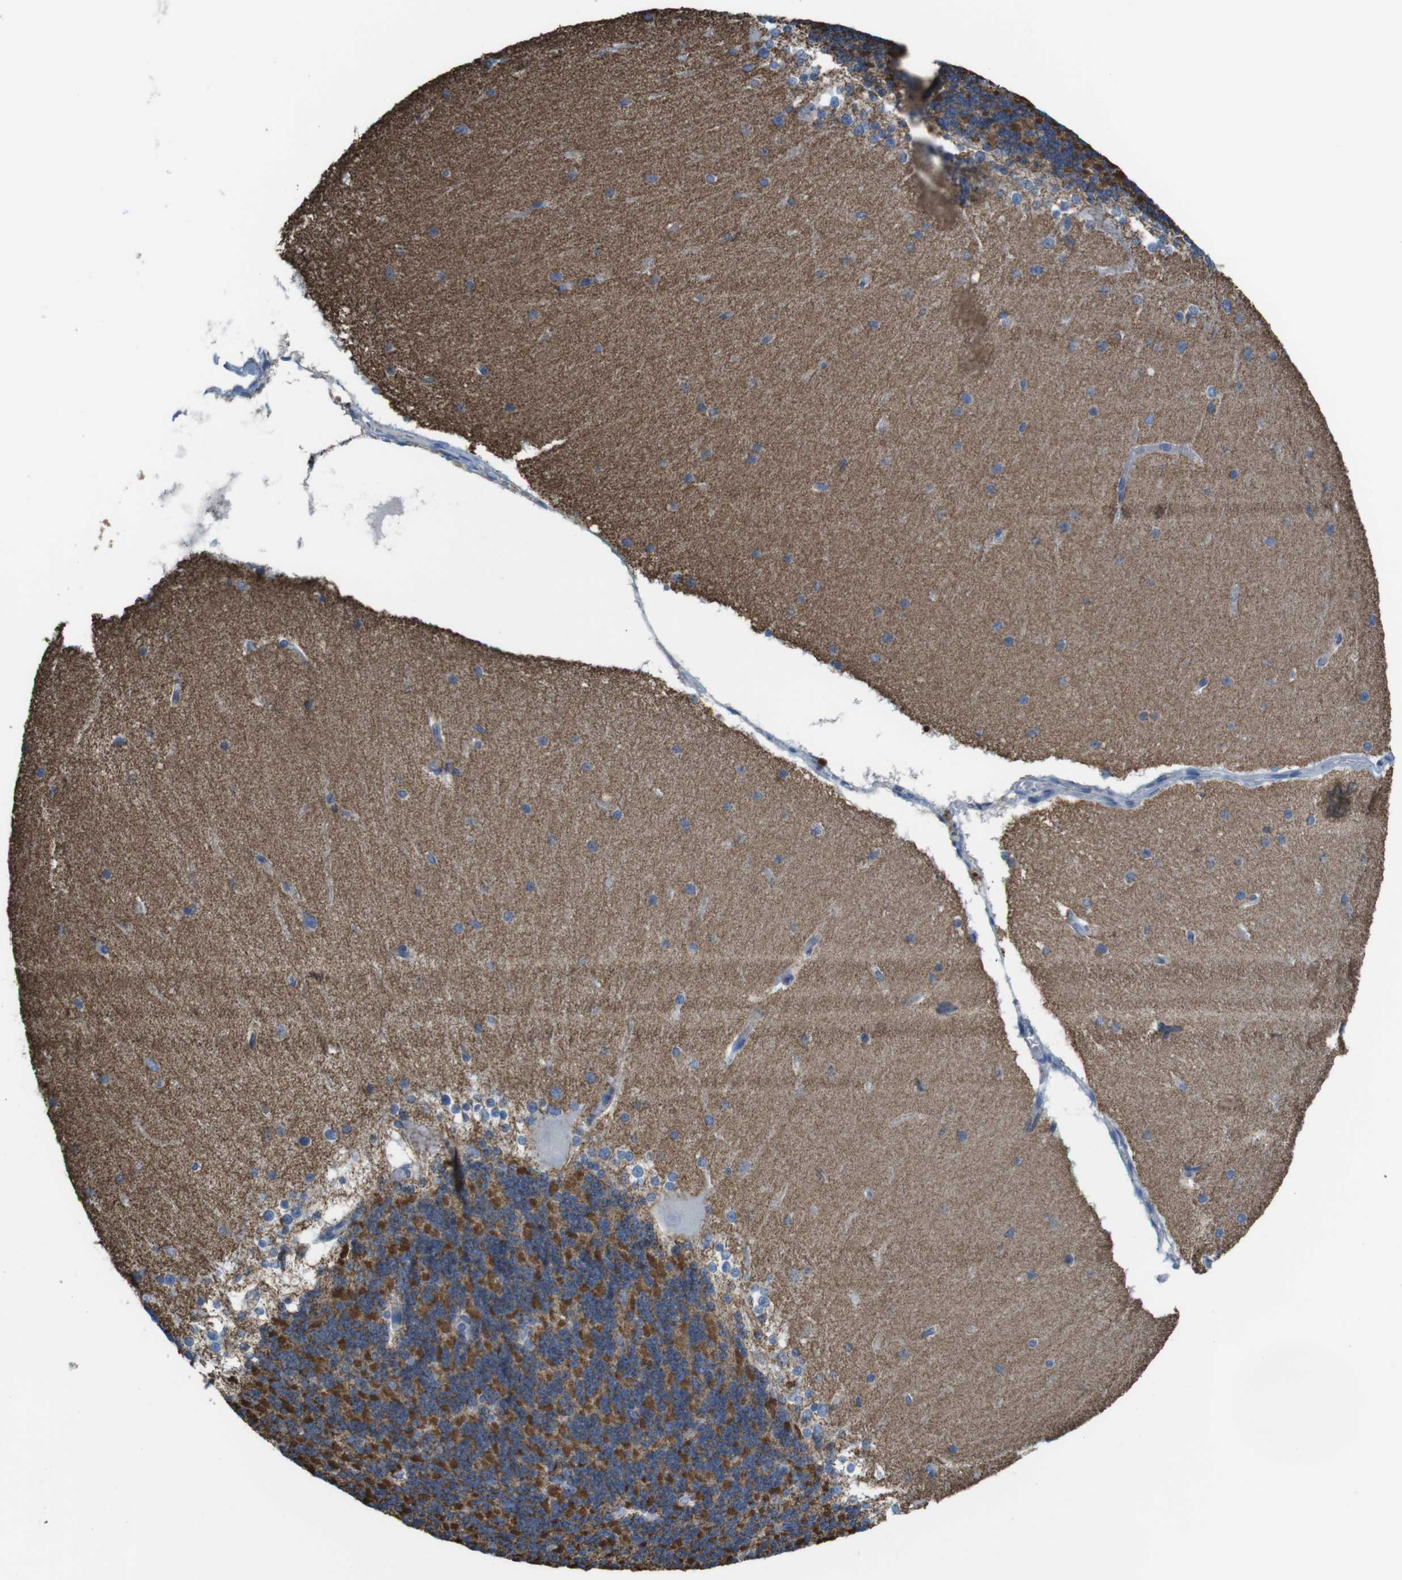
{"staining": {"intensity": "moderate", "quantity": ">75%", "location": "cytoplasmic/membranous"}, "tissue": "cerebellum", "cell_type": "Cells in granular layer", "image_type": "normal", "snomed": [{"axis": "morphology", "description": "Normal tissue, NOS"}, {"axis": "topography", "description": "Cerebellum"}], "caption": "DAB (3,3'-diaminobenzidine) immunohistochemical staining of normal human cerebellum demonstrates moderate cytoplasmic/membranous protein staining in approximately >75% of cells in granular layer.", "gene": "GRIK1", "patient": {"sex": "female", "age": 19}}